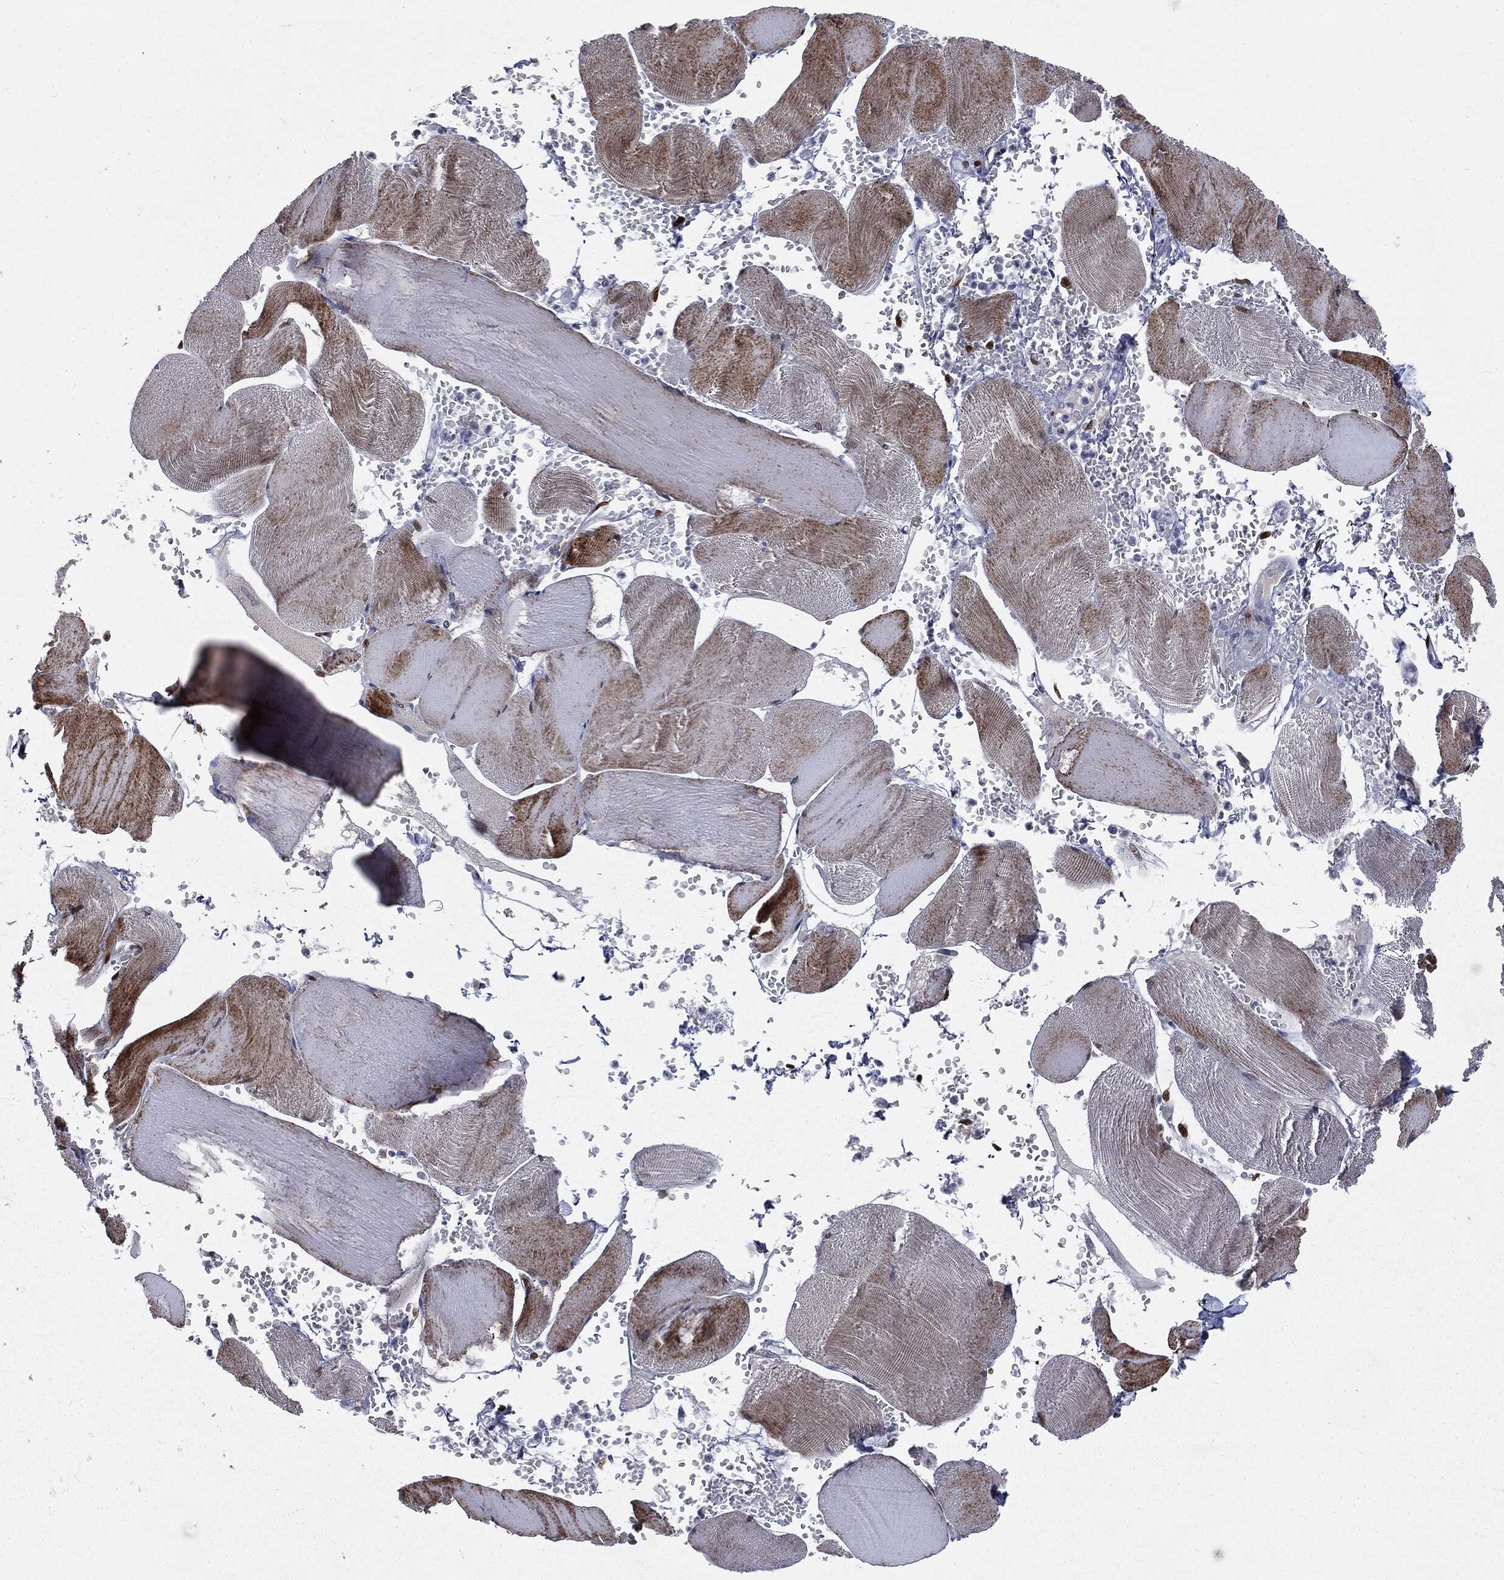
{"staining": {"intensity": "moderate", "quantity": "25%-75%", "location": "cytoplasmic/membranous"}, "tissue": "skeletal muscle", "cell_type": "Myocytes", "image_type": "normal", "snomed": [{"axis": "morphology", "description": "Normal tissue, NOS"}, {"axis": "topography", "description": "Skeletal muscle"}], "caption": "Moderate cytoplasmic/membranous expression for a protein is seen in approximately 25%-75% of myocytes of benign skeletal muscle using immunohistochemistry (IHC).", "gene": "CASD1", "patient": {"sex": "male", "age": 56}}